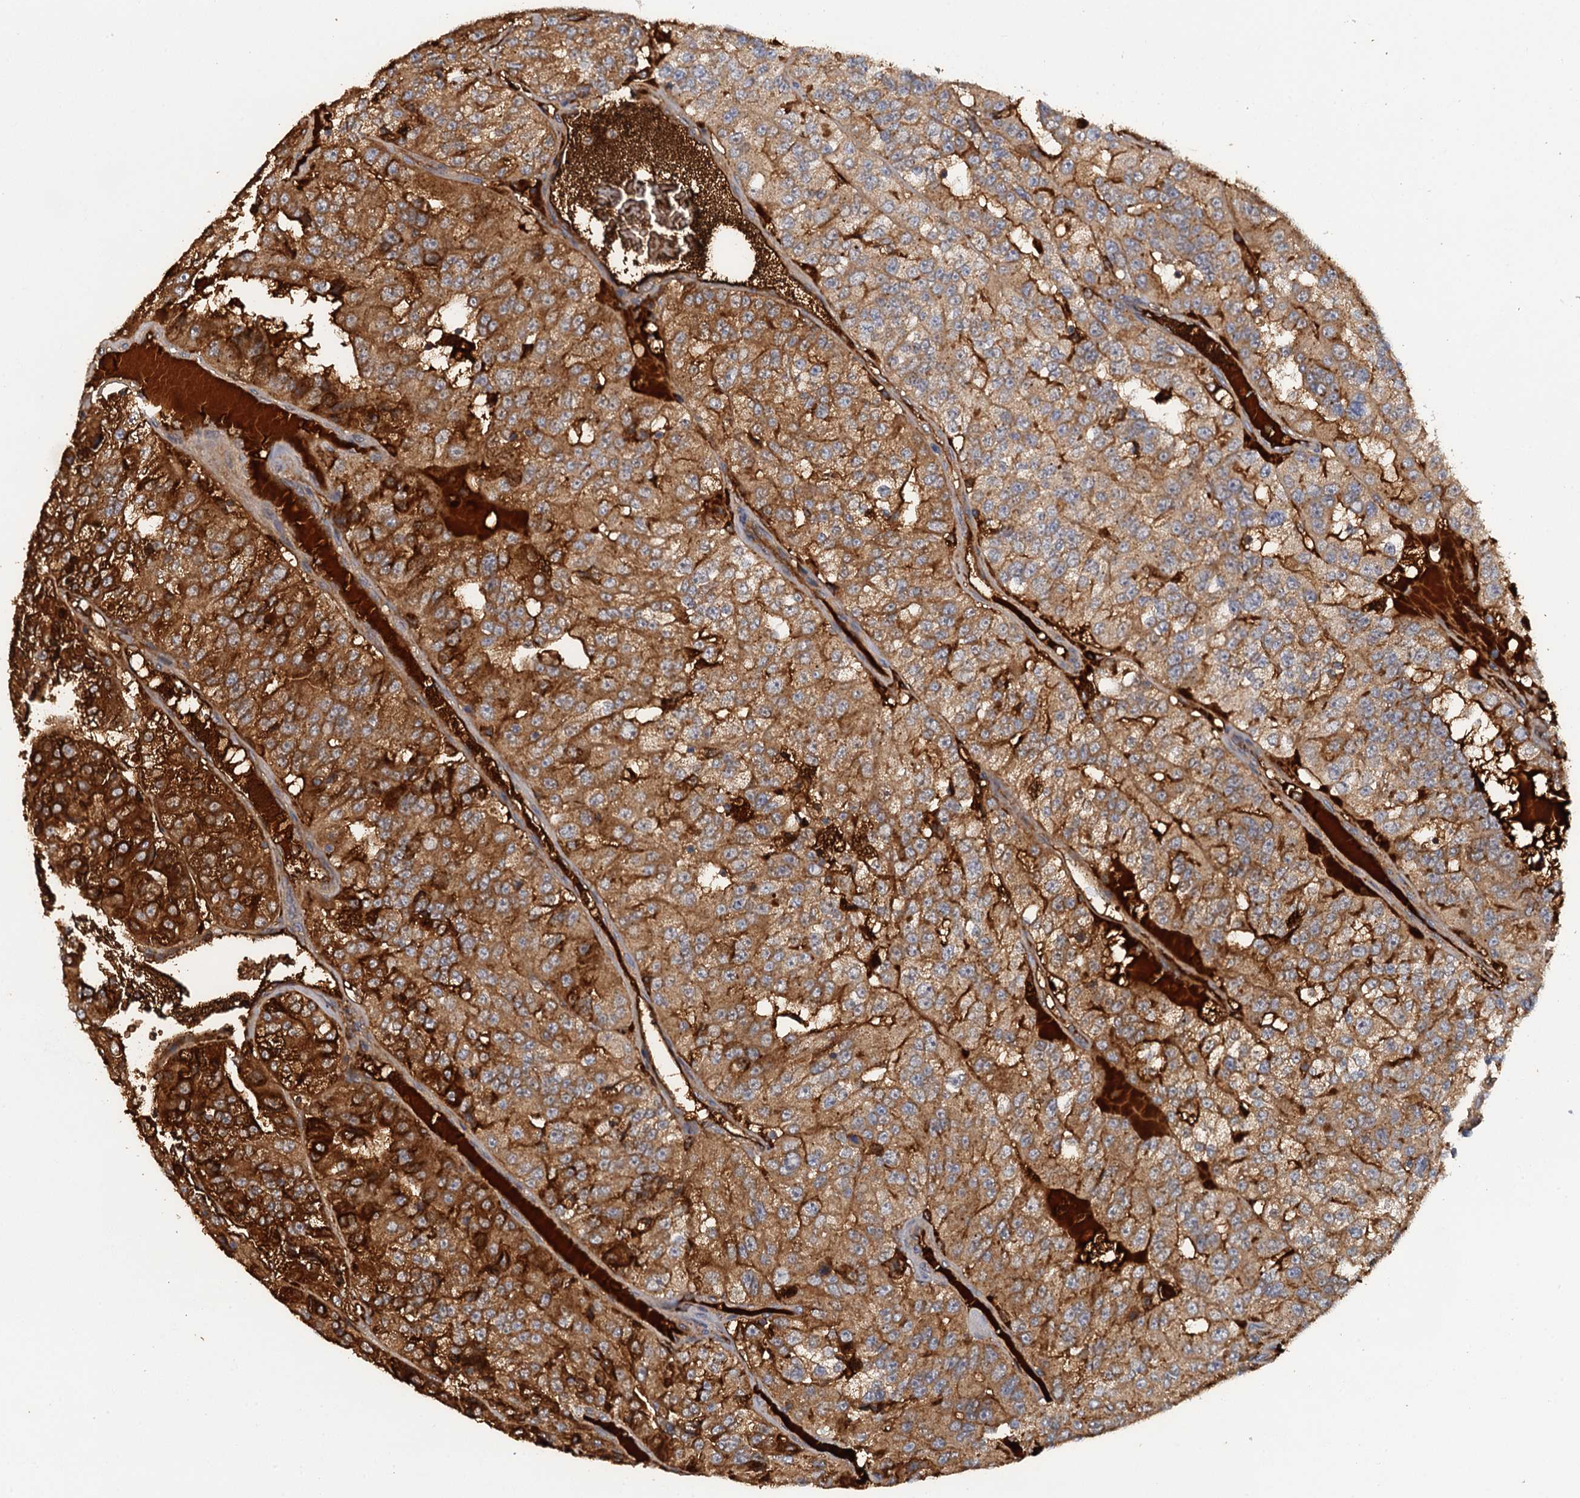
{"staining": {"intensity": "moderate", "quantity": ">75%", "location": "cytoplasmic/membranous"}, "tissue": "renal cancer", "cell_type": "Tumor cells", "image_type": "cancer", "snomed": [{"axis": "morphology", "description": "Adenocarcinoma, NOS"}, {"axis": "topography", "description": "Kidney"}], "caption": "Brown immunohistochemical staining in adenocarcinoma (renal) reveals moderate cytoplasmic/membranous positivity in approximately >75% of tumor cells.", "gene": "HAPLN3", "patient": {"sex": "female", "age": 63}}